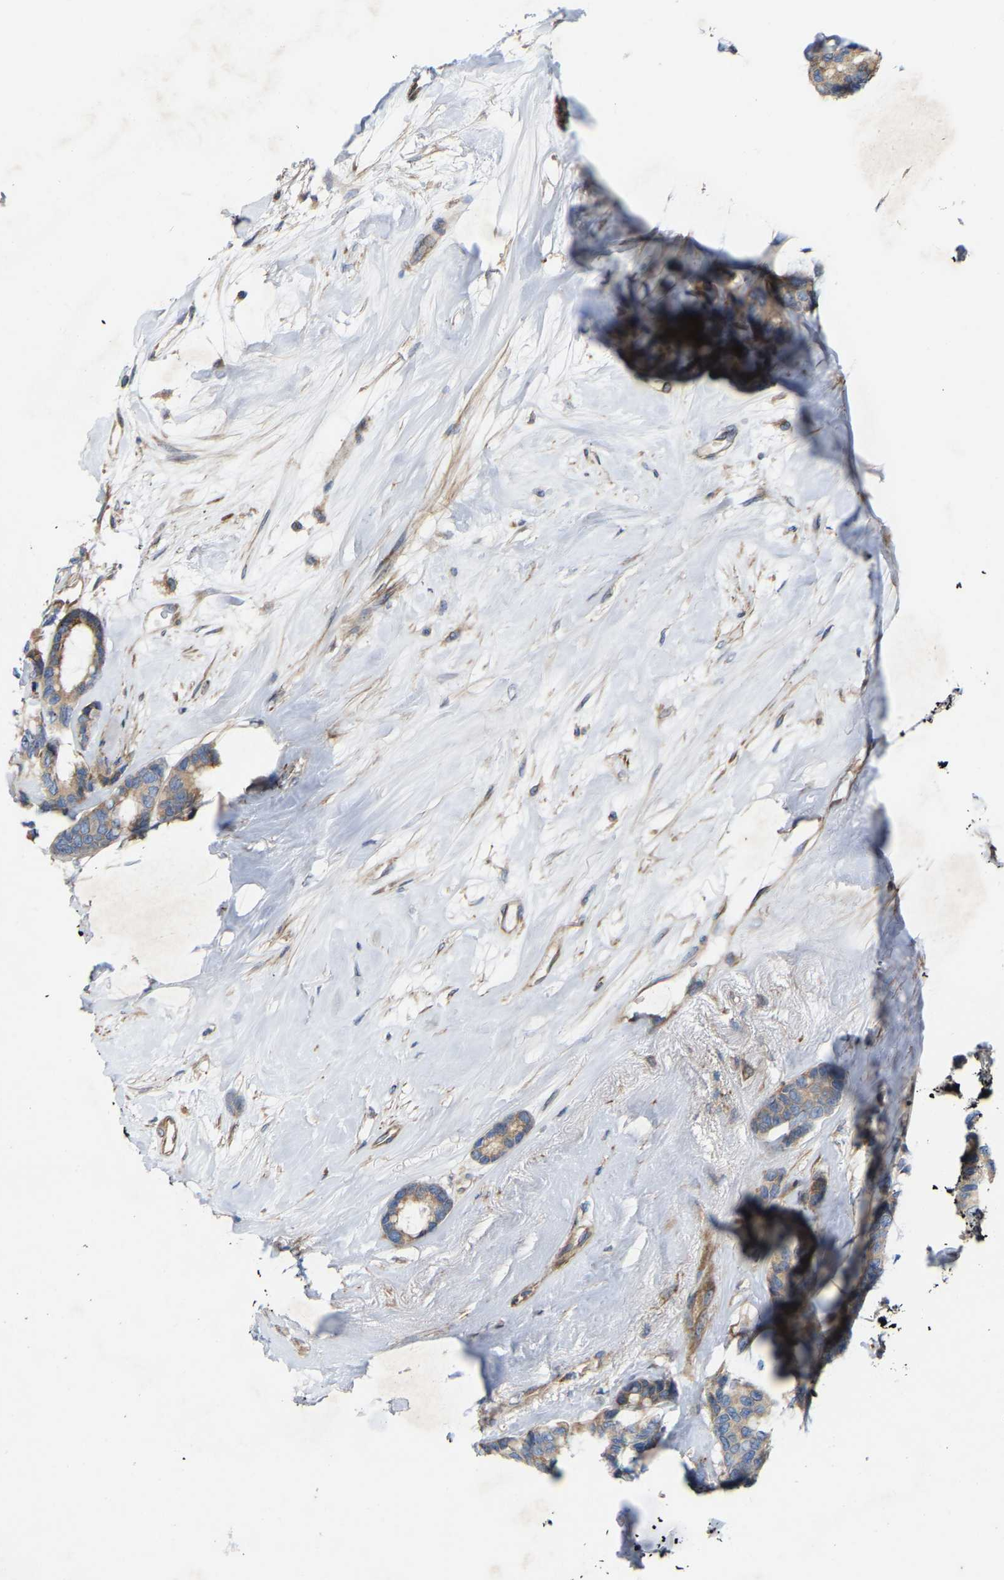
{"staining": {"intensity": "weak", "quantity": ">75%", "location": "cytoplasmic/membranous"}, "tissue": "breast cancer", "cell_type": "Tumor cells", "image_type": "cancer", "snomed": [{"axis": "morphology", "description": "Duct carcinoma"}, {"axis": "topography", "description": "Breast"}], "caption": "A histopathology image showing weak cytoplasmic/membranous expression in approximately >75% of tumor cells in breast cancer (invasive ductal carcinoma), as visualized by brown immunohistochemical staining.", "gene": "TOR1B", "patient": {"sex": "female", "age": 87}}